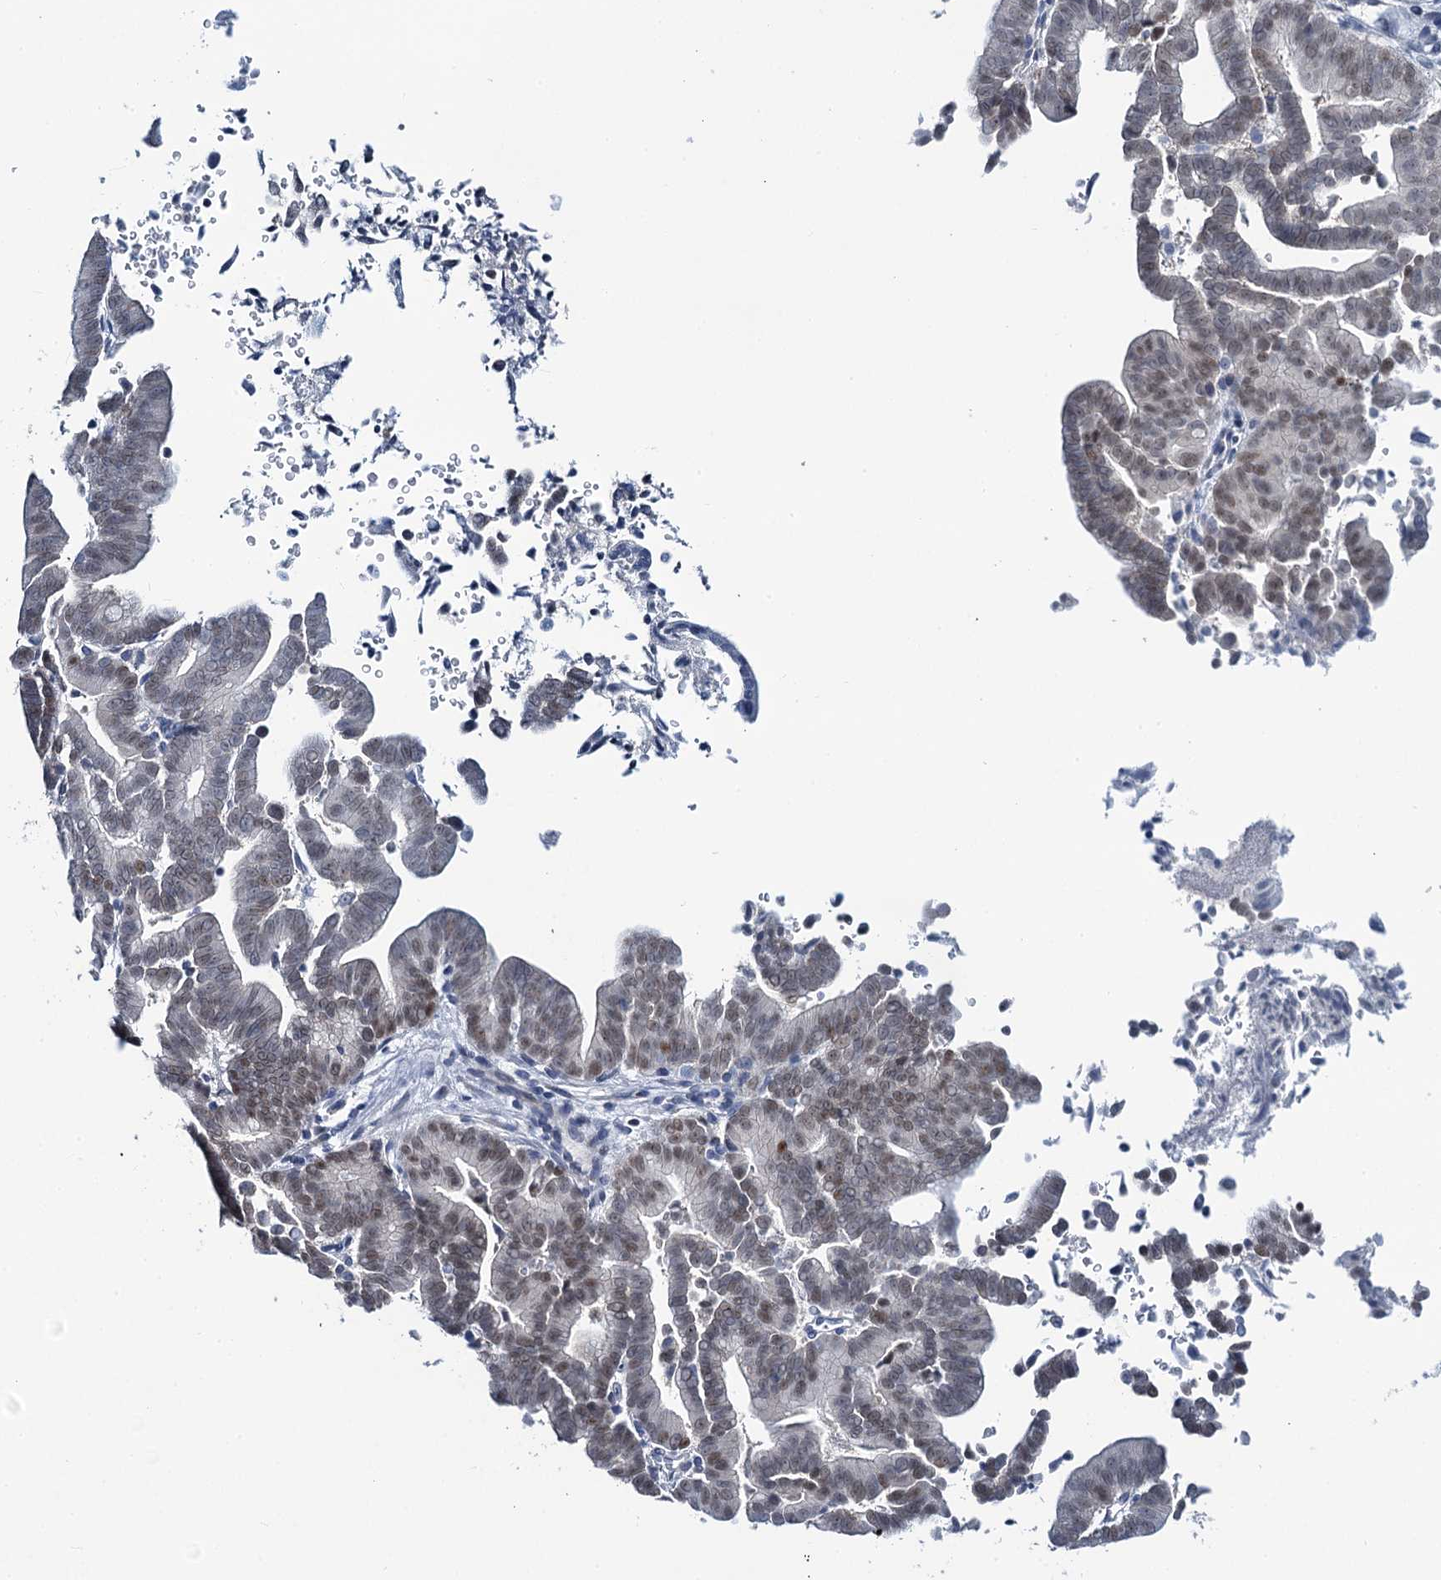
{"staining": {"intensity": "weak", "quantity": "<25%", "location": "nuclear"}, "tissue": "liver cancer", "cell_type": "Tumor cells", "image_type": "cancer", "snomed": [{"axis": "morphology", "description": "Cholangiocarcinoma"}, {"axis": "topography", "description": "Liver"}], "caption": "Cholangiocarcinoma (liver) was stained to show a protein in brown. There is no significant expression in tumor cells.", "gene": "TOX3", "patient": {"sex": "female", "age": 75}}